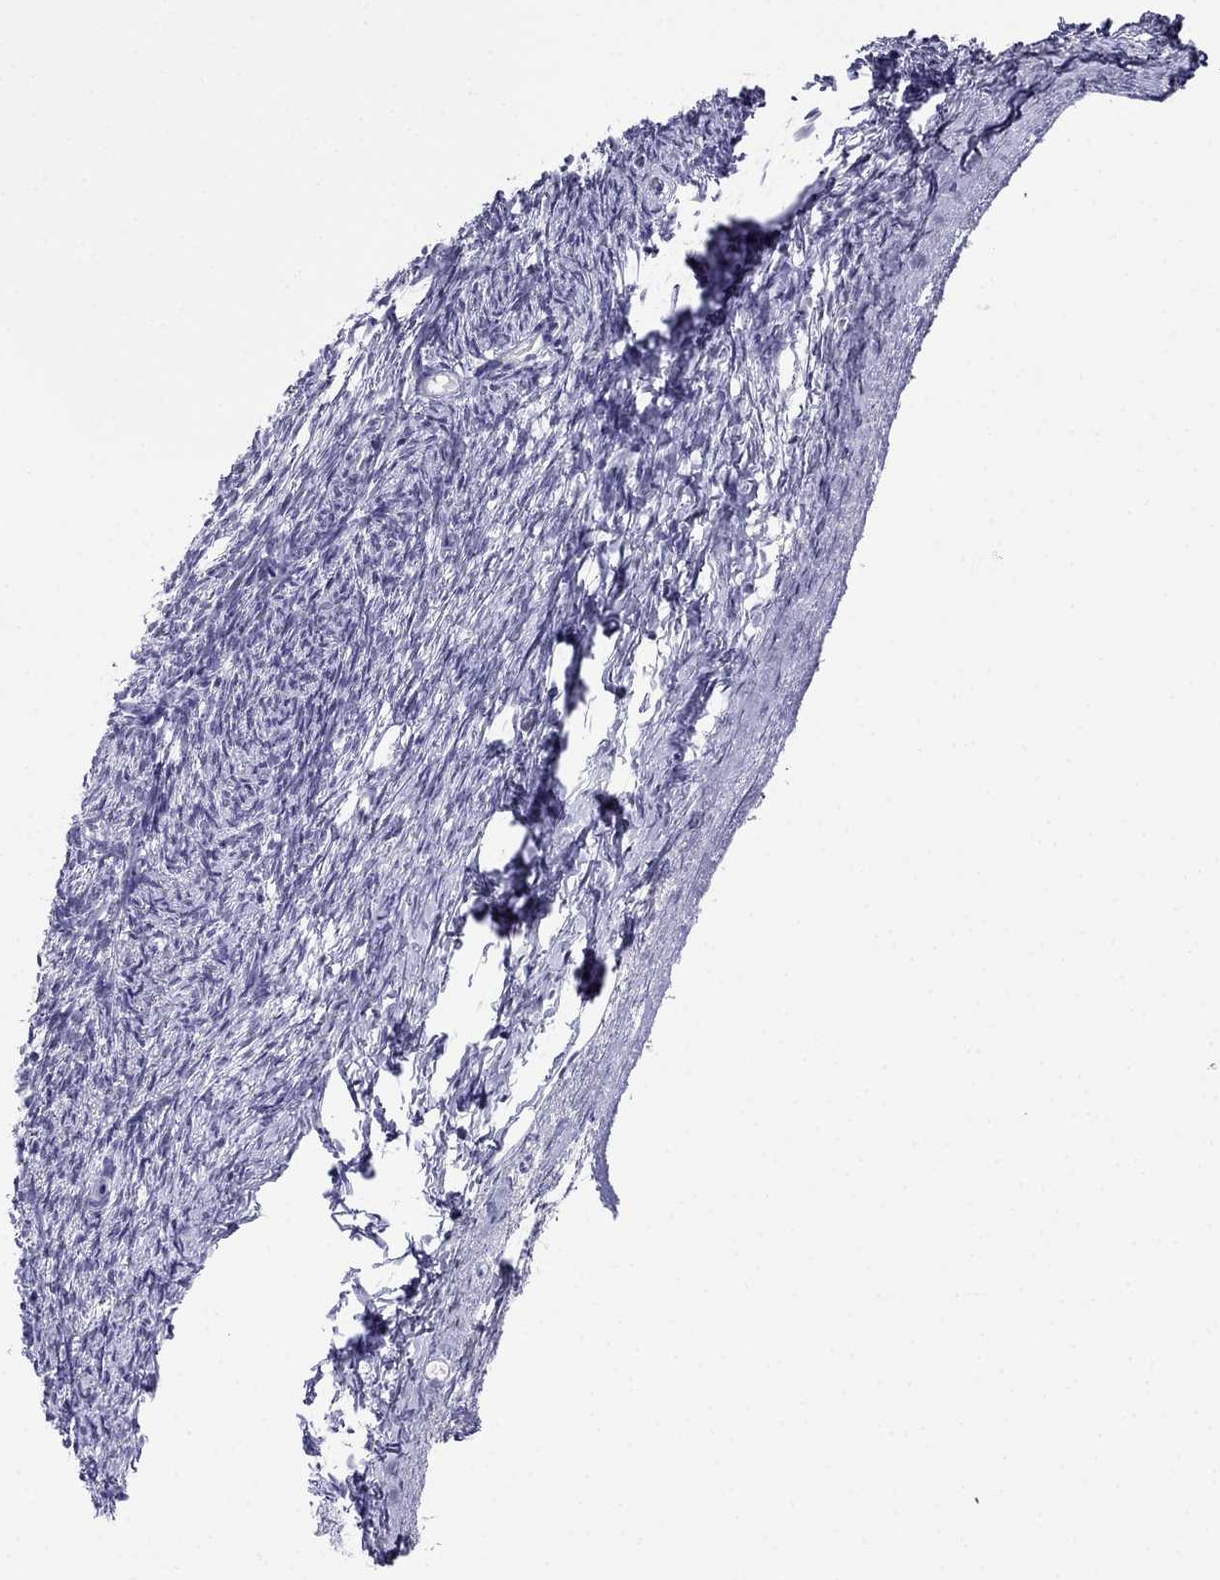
{"staining": {"intensity": "weak", "quantity": ">75%", "location": "nuclear"}, "tissue": "ovary", "cell_type": "Follicle cells", "image_type": "normal", "snomed": [{"axis": "morphology", "description": "Normal tissue, NOS"}, {"axis": "topography", "description": "Ovary"}], "caption": "IHC image of unremarkable ovary stained for a protein (brown), which reveals low levels of weak nuclear expression in approximately >75% of follicle cells.", "gene": "PPM1G", "patient": {"sex": "female", "age": 39}}